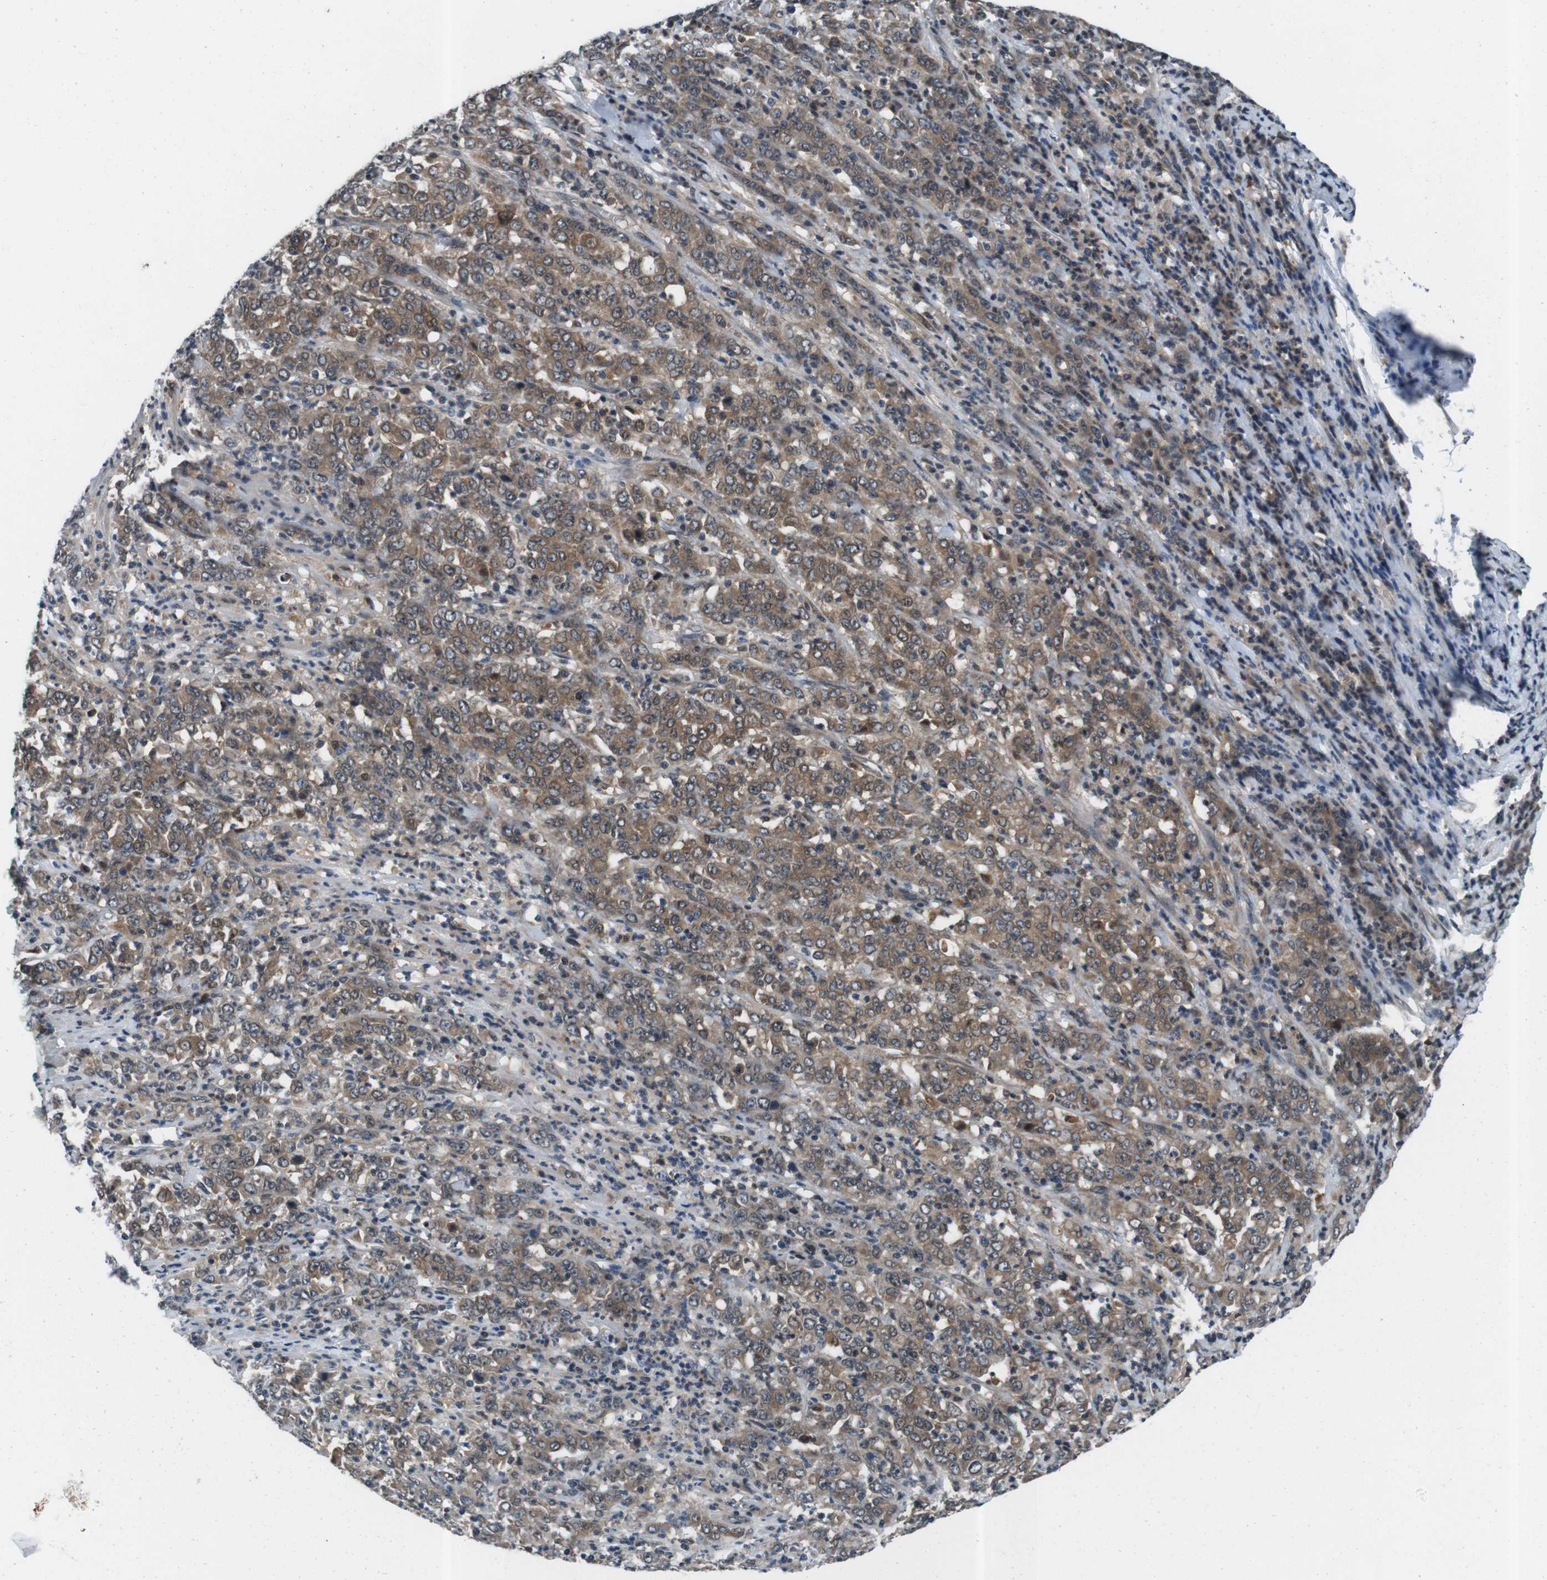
{"staining": {"intensity": "moderate", "quantity": ">75%", "location": "cytoplasmic/membranous"}, "tissue": "stomach cancer", "cell_type": "Tumor cells", "image_type": "cancer", "snomed": [{"axis": "morphology", "description": "Adenocarcinoma, NOS"}, {"axis": "topography", "description": "Stomach, lower"}], "caption": "Moderate cytoplasmic/membranous positivity for a protein is present in about >75% of tumor cells of stomach cancer using IHC.", "gene": "LRP5", "patient": {"sex": "female", "age": 71}}